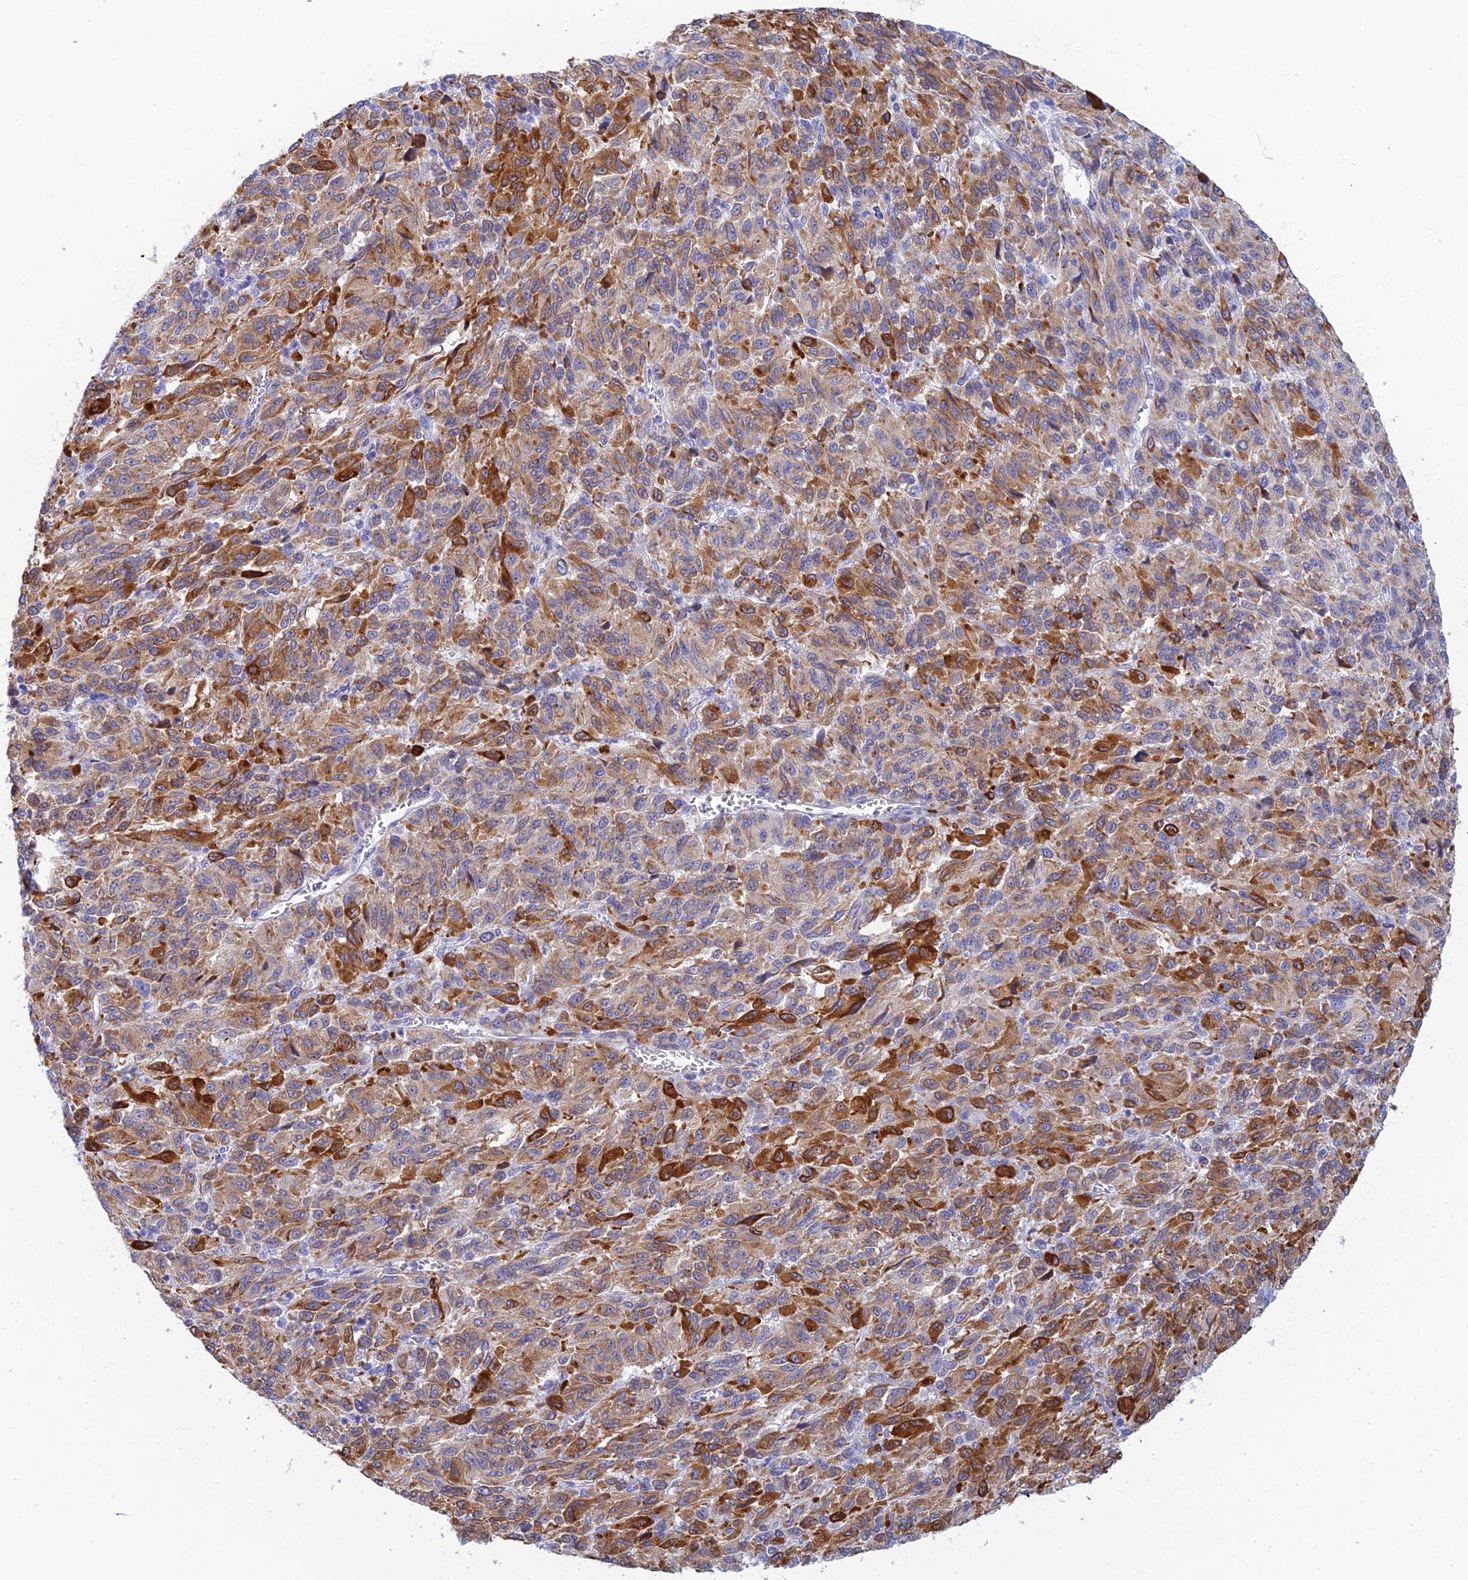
{"staining": {"intensity": "negative", "quantity": "none", "location": "none"}, "tissue": "melanoma", "cell_type": "Tumor cells", "image_type": "cancer", "snomed": [{"axis": "morphology", "description": "Malignant melanoma, Metastatic site"}, {"axis": "topography", "description": "Lung"}], "caption": "Tumor cells show no significant protein expression in melanoma. (DAB IHC visualized using brightfield microscopy, high magnification).", "gene": "CEP152", "patient": {"sex": "male", "age": 64}}